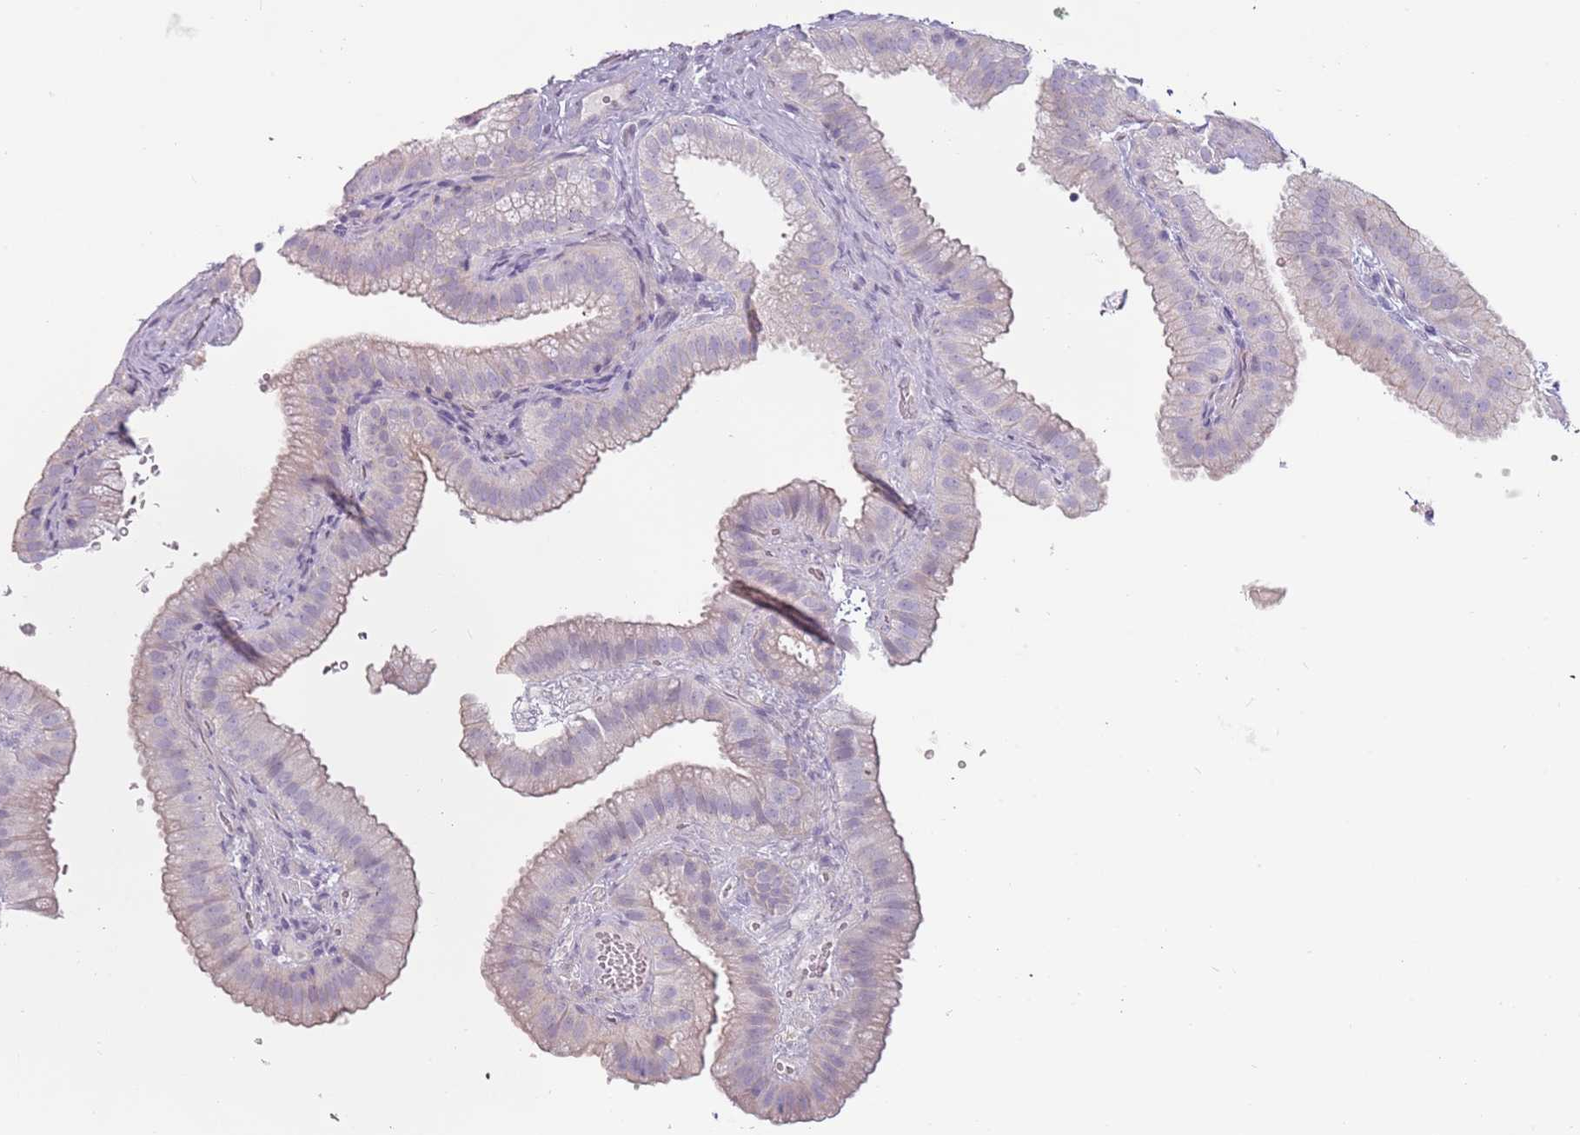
{"staining": {"intensity": "negative", "quantity": "none", "location": "none"}, "tissue": "gallbladder", "cell_type": "Glandular cells", "image_type": "normal", "snomed": [{"axis": "morphology", "description": "Normal tissue, NOS"}, {"axis": "topography", "description": "Gallbladder"}], "caption": "Glandular cells are negative for protein expression in normal human gallbladder. The staining was performed using DAB (3,3'-diaminobenzidine) to visualize the protein expression in brown, while the nuclei were stained in blue with hematoxylin (Magnification: 20x).", "gene": "RFX2", "patient": {"sex": "female", "age": 61}}